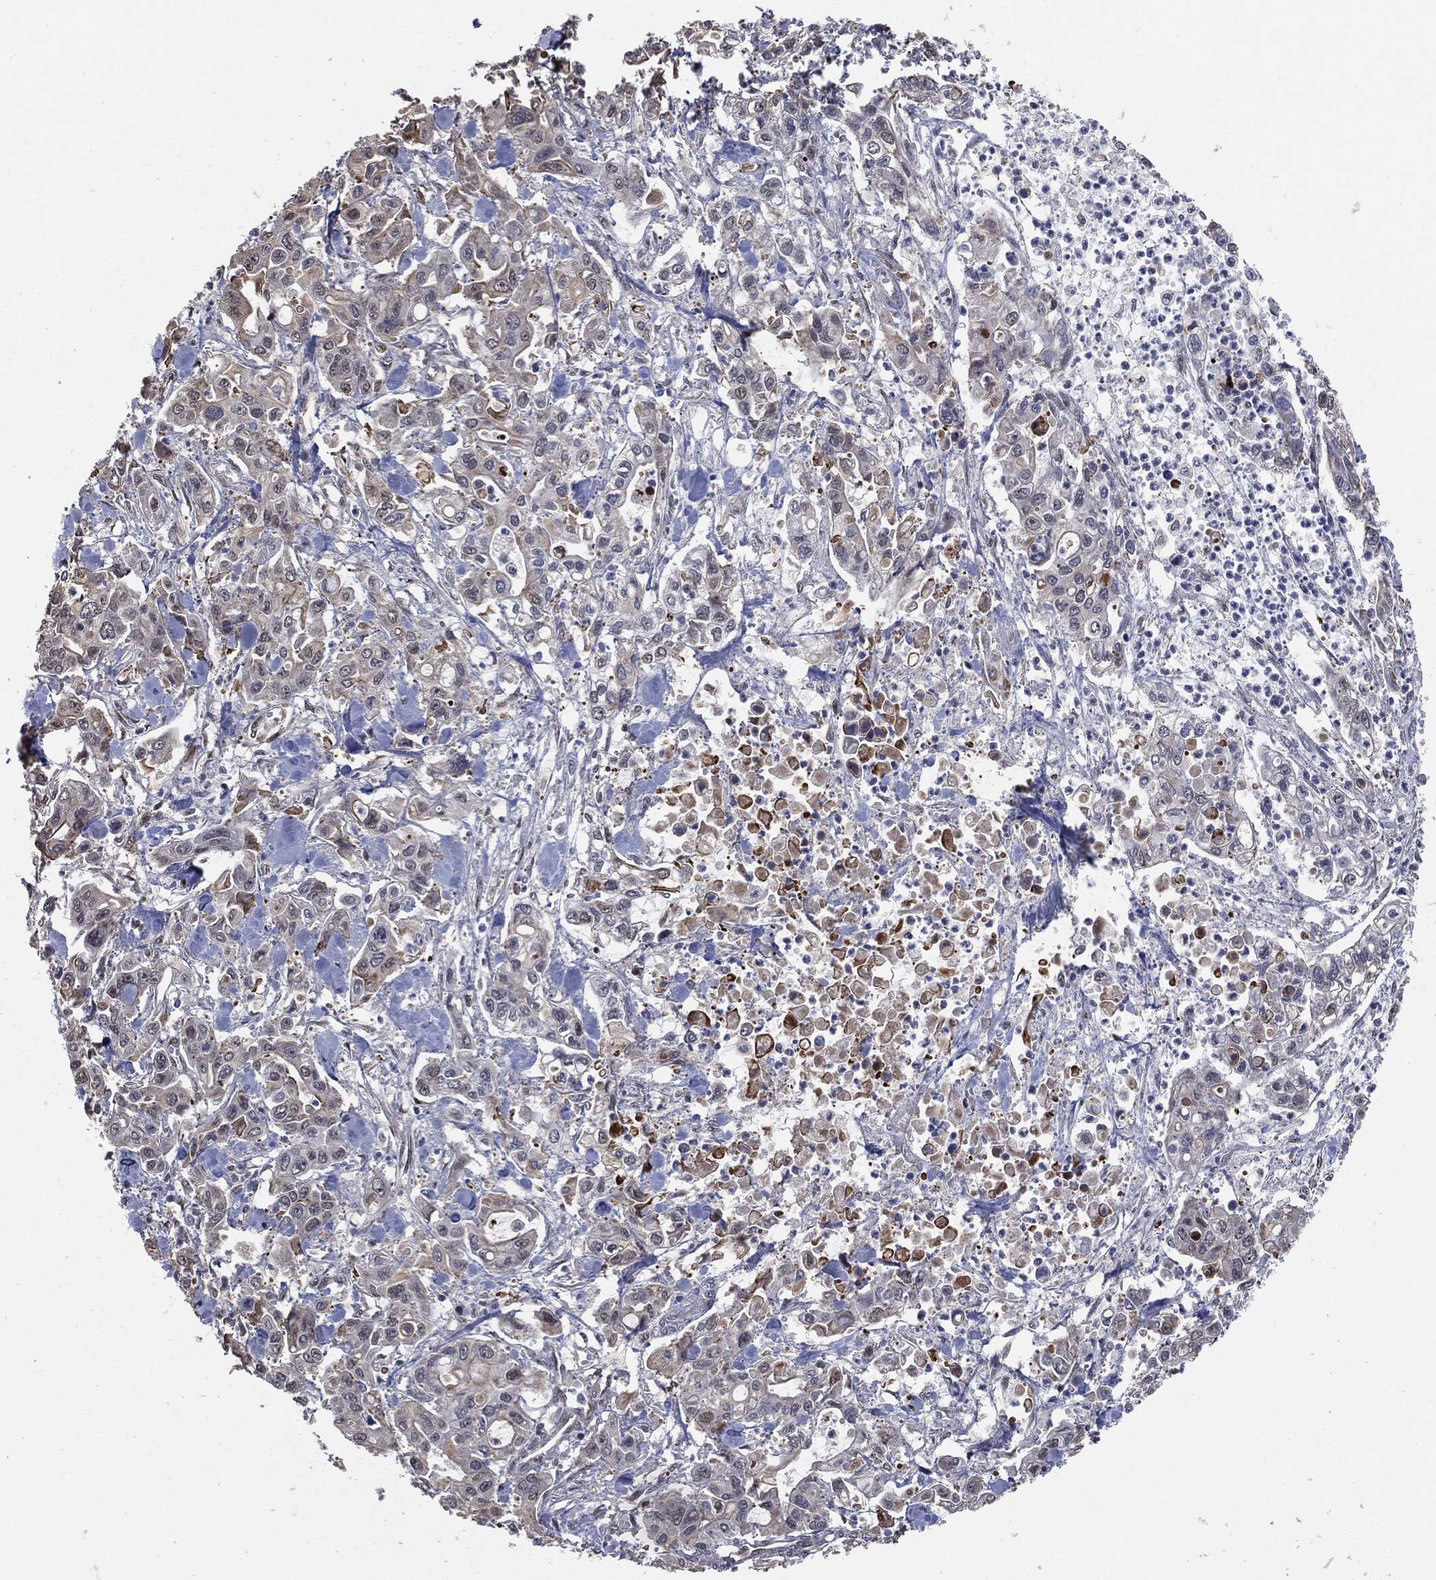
{"staining": {"intensity": "negative", "quantity": "none", "location": "none"}, "tissue": "pancreatic cancer", "cell_type": "Tumor cells", "image_type": "cancer", "snomed": [{"axis": "morphology", "description": "Adenocarcinoma, NOS"}, {"axis": "topography", "description": "Pancreas"}], "caption": "Immunohistochemistry (IHC) histopathology image of neoplastic tissue: pancreatic cancer stained with DAB (3,3'-diaminobenzidine) shows no significant protein expression in tumor cells.", "gene": "SHLD2", "patient": {"sex": "male", "age": 62}}